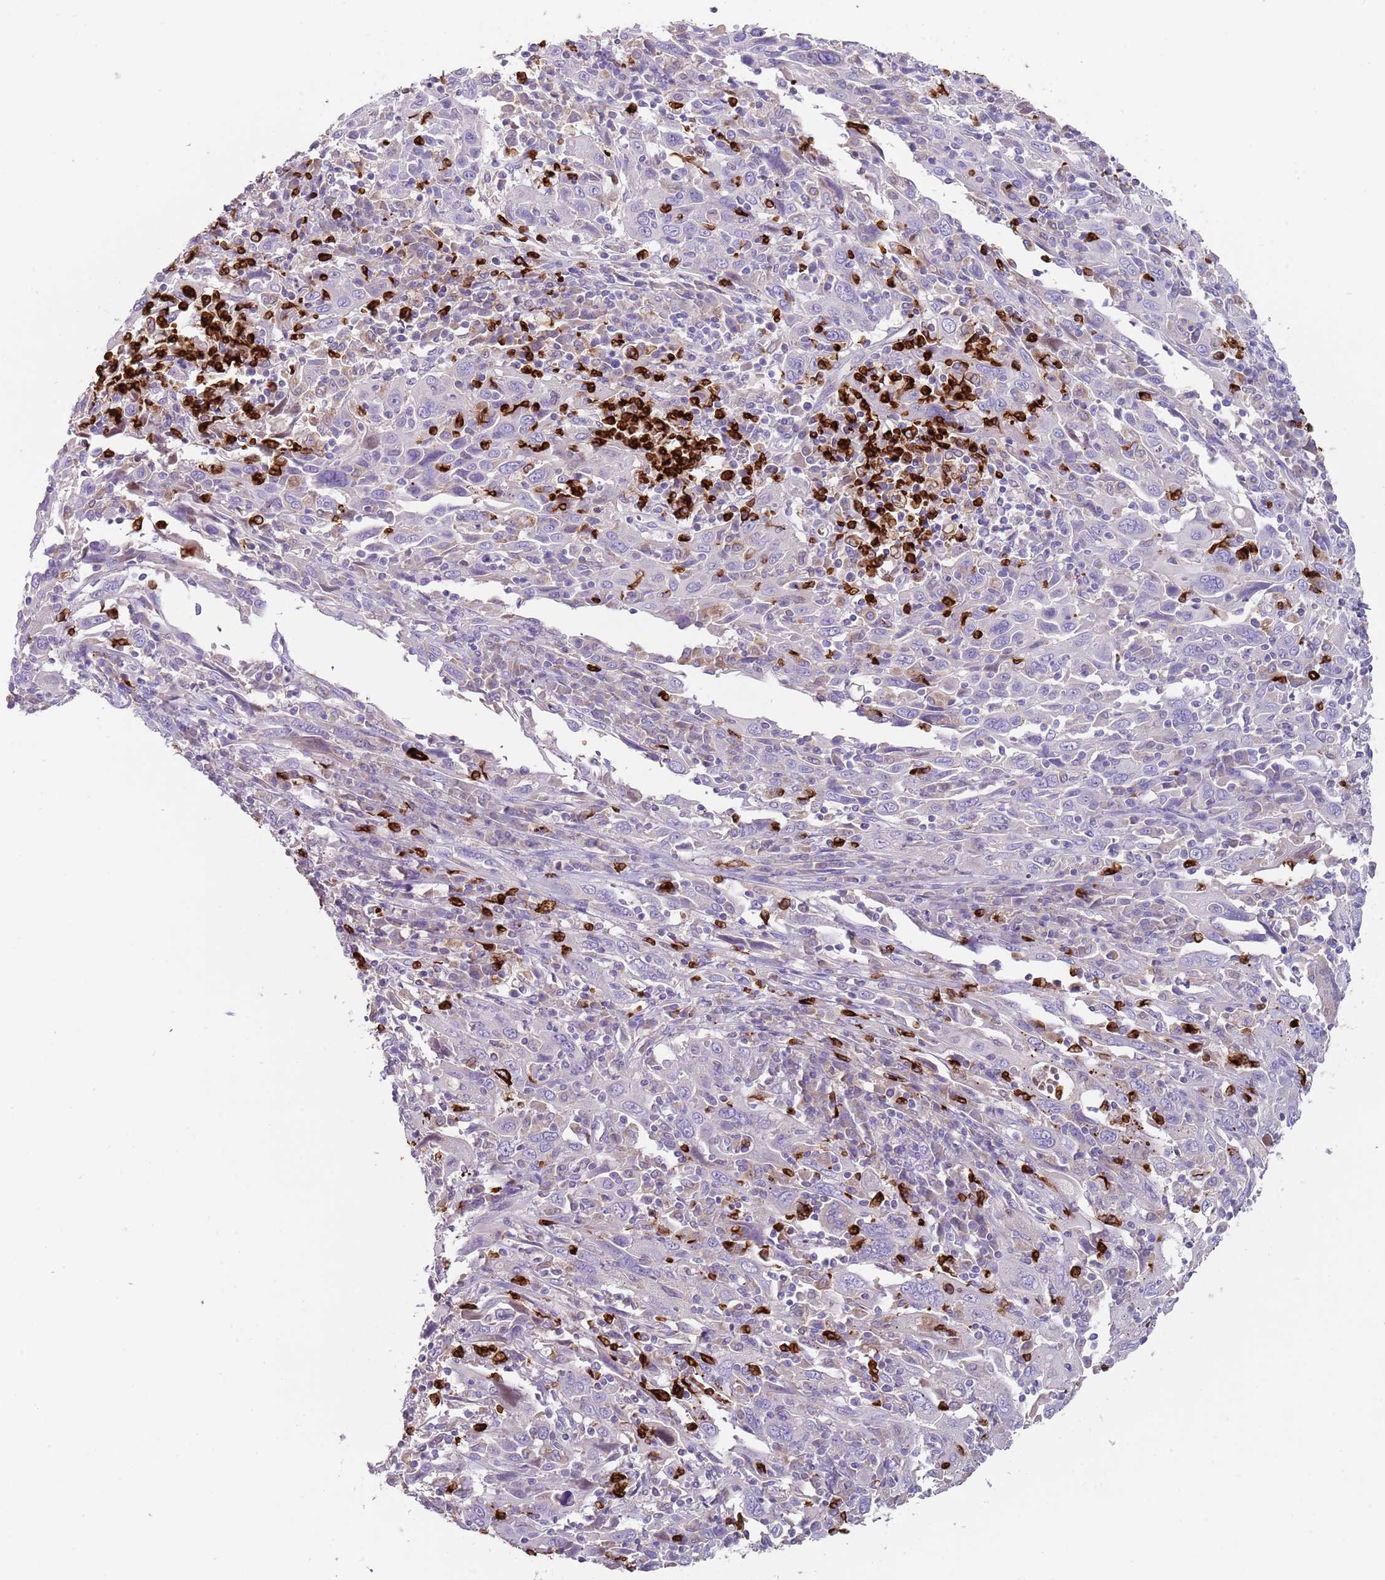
{"staining": {"intensity": "negative", "quantity": "none", "location": "none"}, "tissue": "cervical cancer", "cell_type": "Tumor cells", "image_type": "cancer", "snomed": [{"axis": "morphology", "description": "Squamous cell carcinoma, NOS"}, {"axis": "topography", "description": "Cervix"}], "caption": "Protein analysis of squamous cell carcinoma (cervical) exhibits no significant expression in tumor cells.", "gene": "TMEM251", "patient": {"sex": "female", "age": 46}}